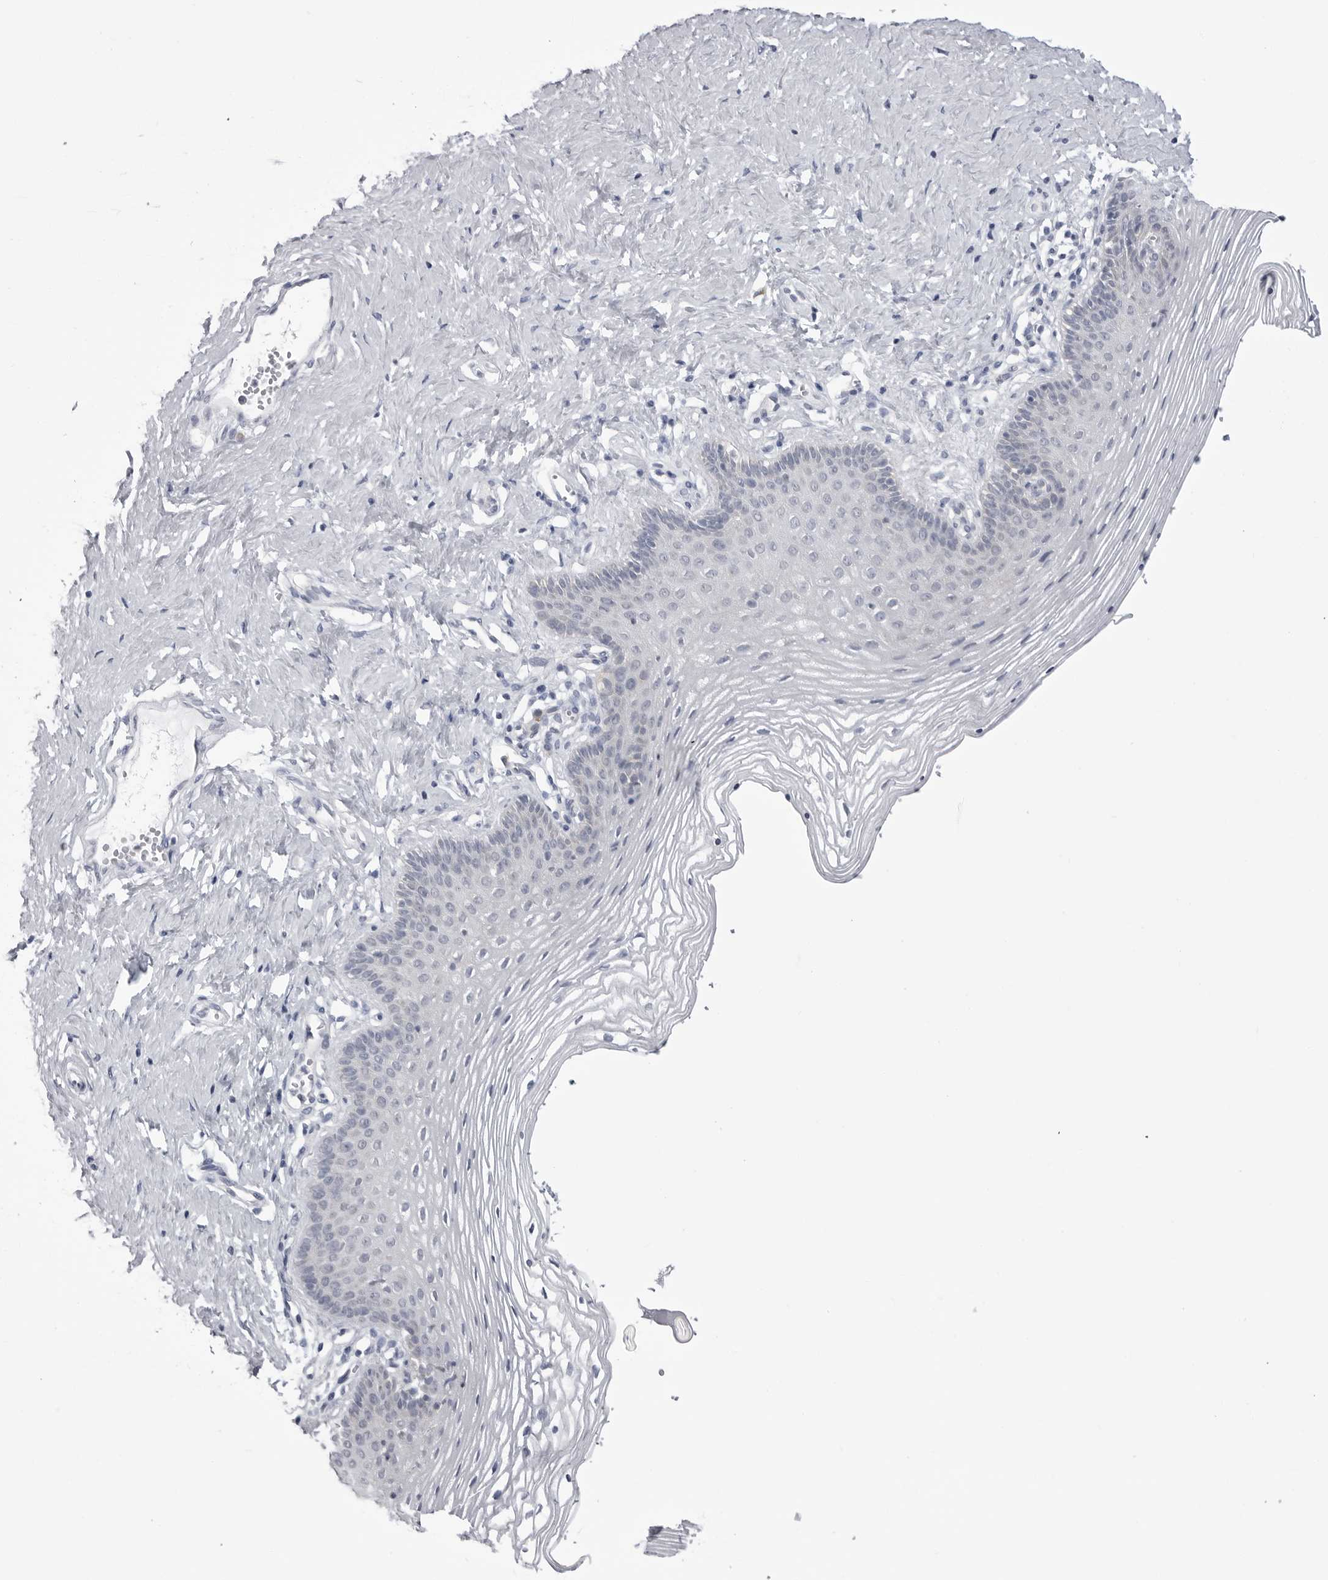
{"staining": {"intensity": "negative", "quantity": "none", "location": "none"}, "tissue": "vagina", "cell_type": "Squamous epithelial cells", "image_type": "normal", "snomed": [{"axis": "morphology", "description": "Normal tissue, NOS"}, {"axis": "topography", "description": "Vagina"}], "caption": "A high-resolution photomicrograph shows immunohistochemistry staining of normal vagina, which shows no significant positivity in squamous epithelial cells. The staining is performed using DAB (3,3'-diaminobenzidine) brown chromogen with nuclei counter-stained in using hematoxylin.", "gene": "FH", "patient": {"sex": "female", "age": 32}}